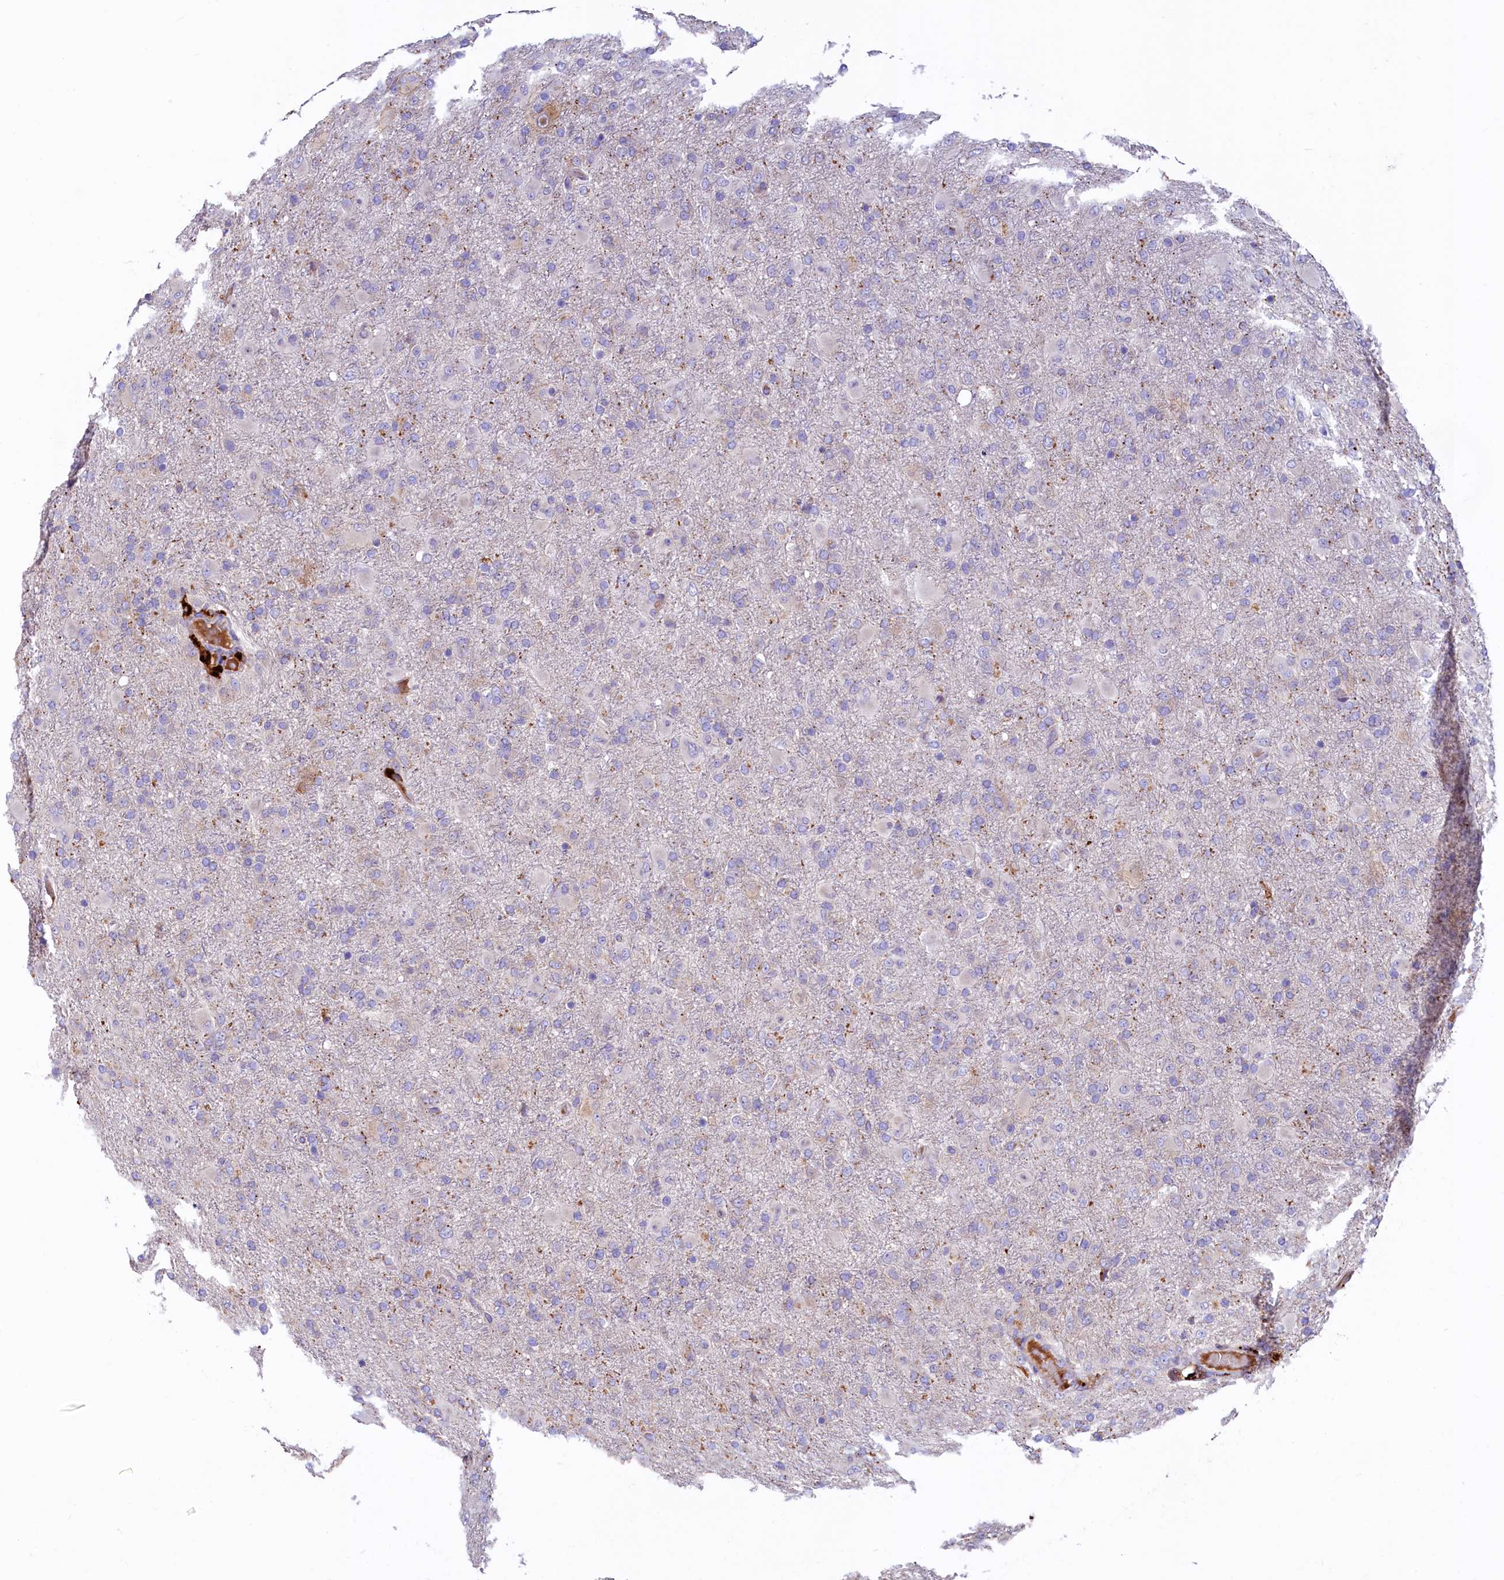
{"staining": {"intensity": "negative", "quantity": "none", "location": "none"}, "tissue": "glioma", "cell_type": "Tumor cells", "image_type": "cancer", "snomed": [{"axis": "morphology", "description": "Glioma, malignant, Low grade"}, {"axis": "topography", "description": "Brain"}], "caption": "Tumor cells show no significant protein expression in malignant glioma (low-grade). Brightfield microscopy of immunohistochemistry (IHC) stained with DAB (3,3'-diaminobenzidine) (brown) and hematoxylin (blue), captured at high magnification.", "gene": "HPS6", "patient": {"sex": "male", "age": 65}}